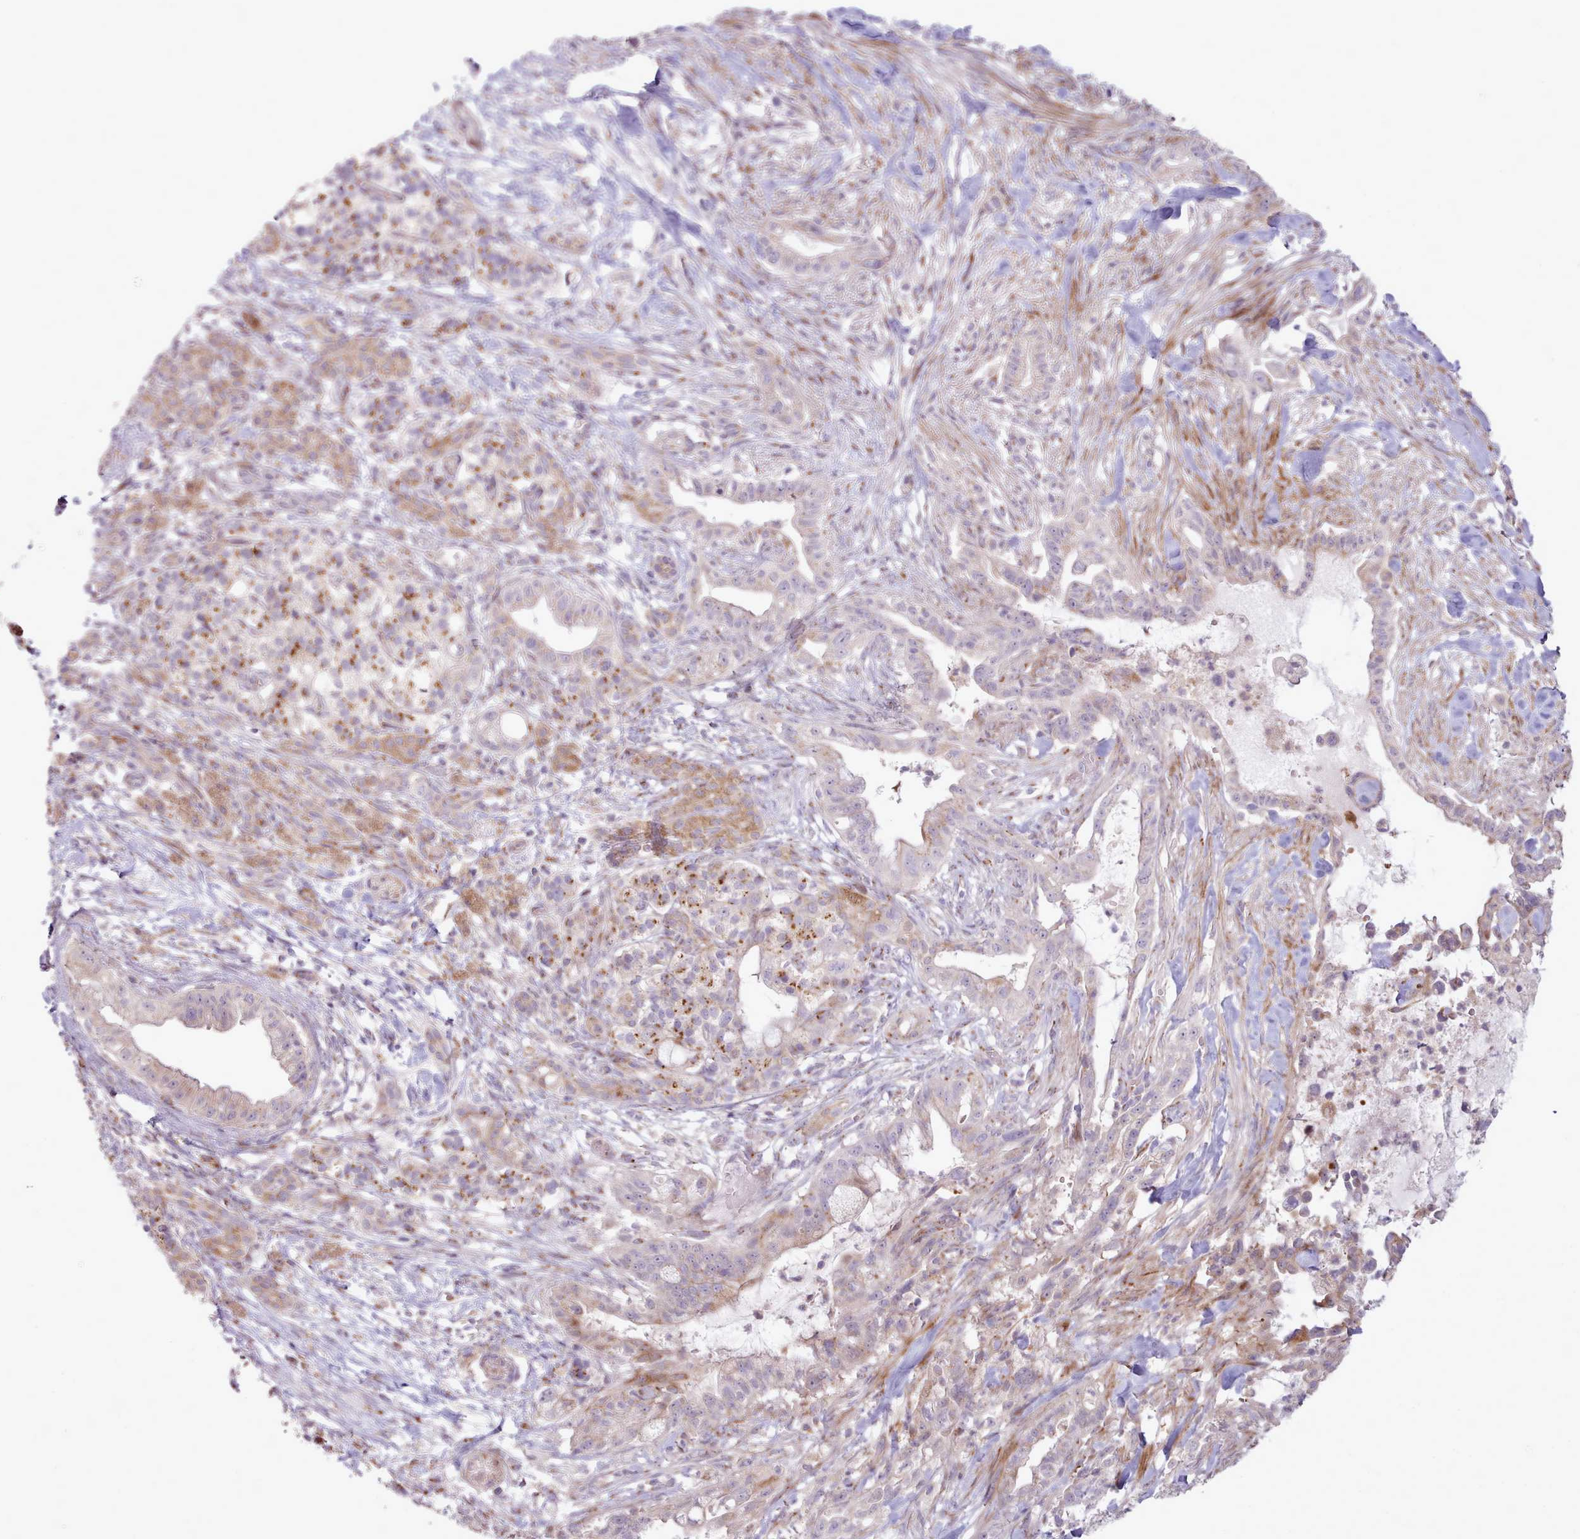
{"staining": {"intensity": "weak", "quantity": "25%-75%", "location": "cytoplasmic/membranous"}, "tissue": "pancreatic cancer", "cell_type": "Tumor cells", "image_type": "cancer", "snomed": [{"axis": "morphology", "description": "Adenocarcinoma, NOS"}, {"axis": "topography", "description": "Pancreas"}], "caption": "Tumor cells display low levels of weak cytoplasmic/membranous expression in about 25%-75% of cells in human adenocarcinoma (pancreatic). (Brightfield microscopy of DAB IHC at high magnification).", "gene": "PPP3R2", "patient": {"sex": "male", "age": 44}}